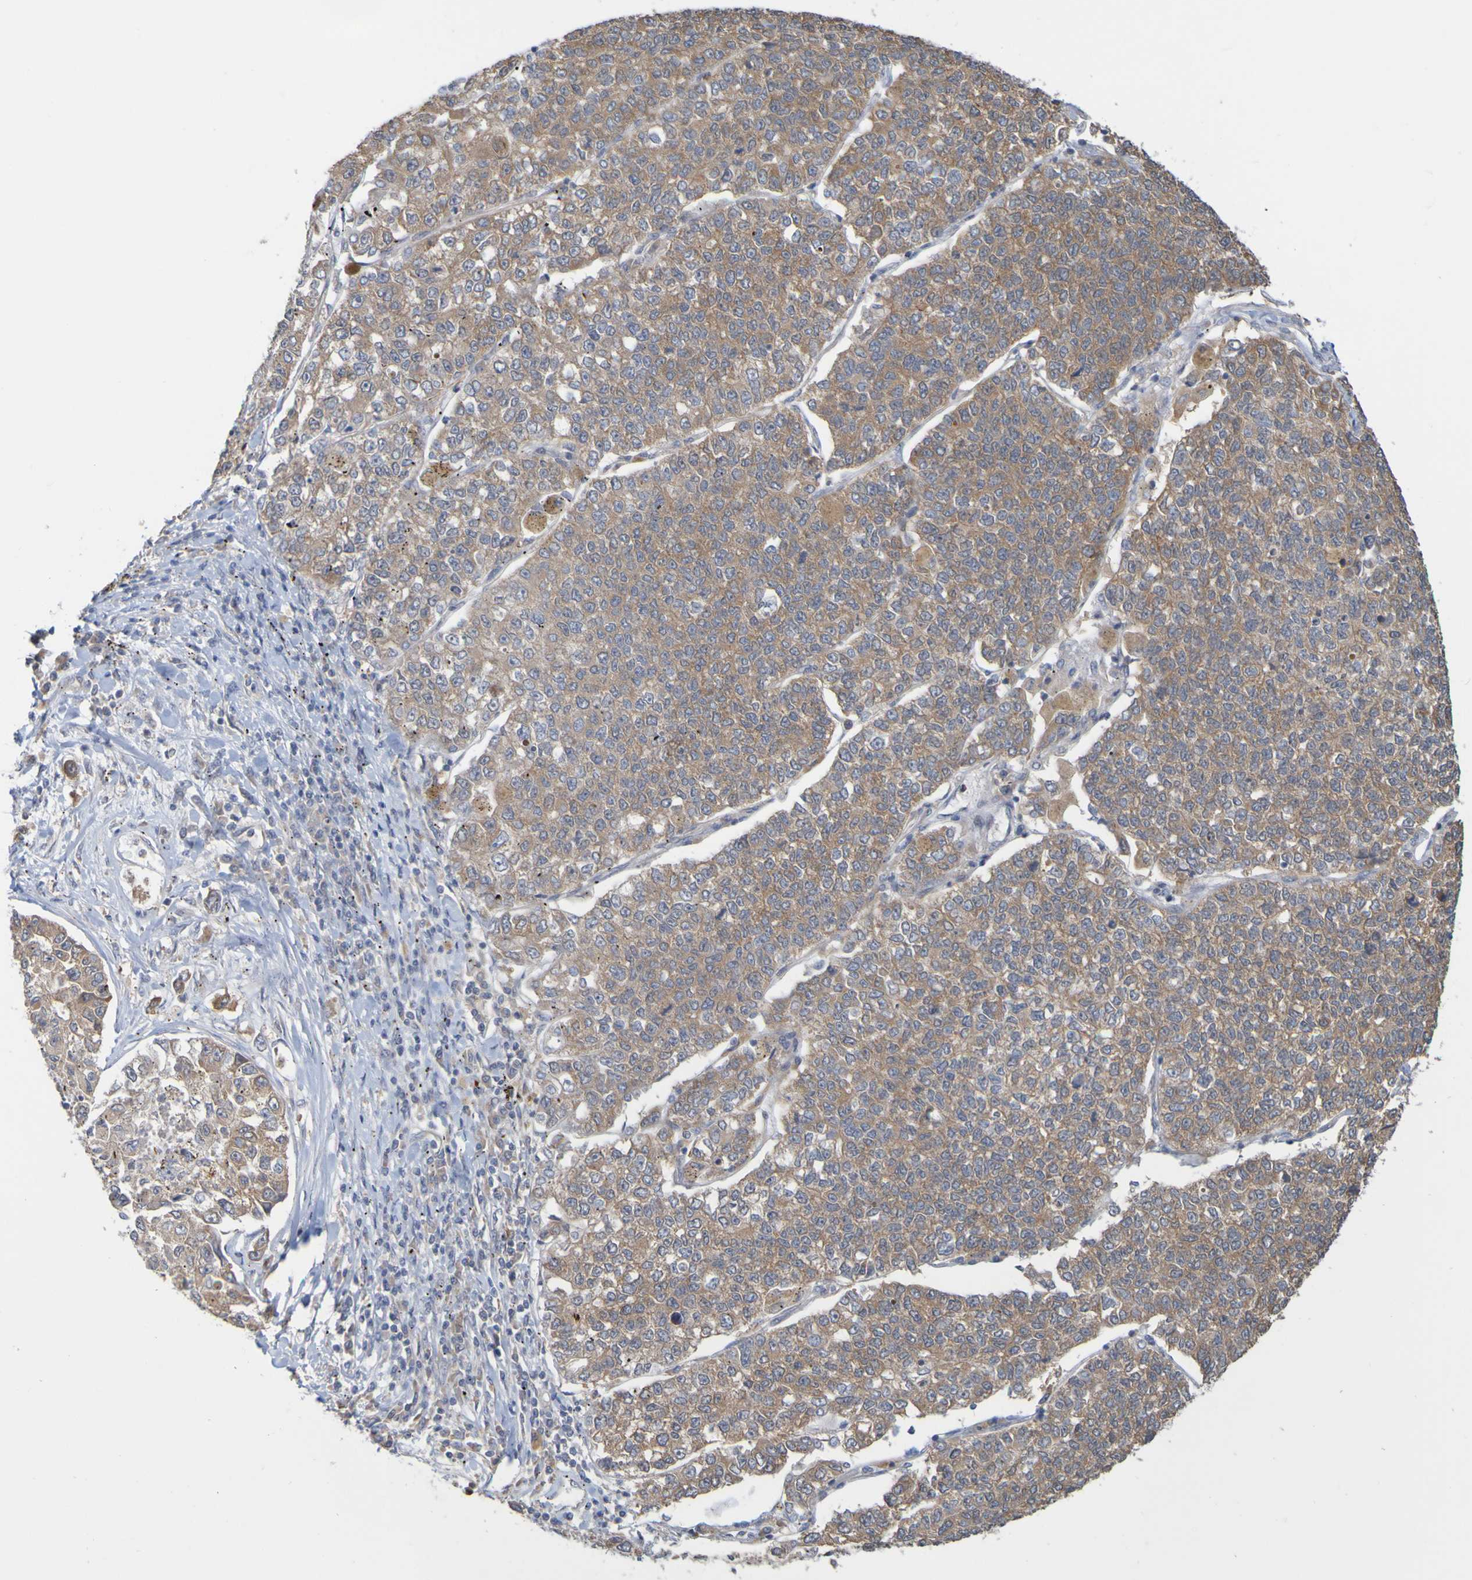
{"staining": {"intensity": "moderate", "quantity": ">75%", "location": "cytoplasmic/membranous"}, "tissue": "lung cancer", "cell_type": "Tumor cells", "image_type": "cancer", "snomed": [{"axis": "morphology", "description": "Adenocarcinoma, NOS"}, {"axis": "topography", "description": "Lung"}], "caption": "Protein positivity by IHC exhibits moderate cytoplasmic/membranous positivity in approximately >75% of tumor cells in lung cancer (adenocarcinoma).", "gene": "NAV2", "patient": {"sex": "male", "age": 49}}